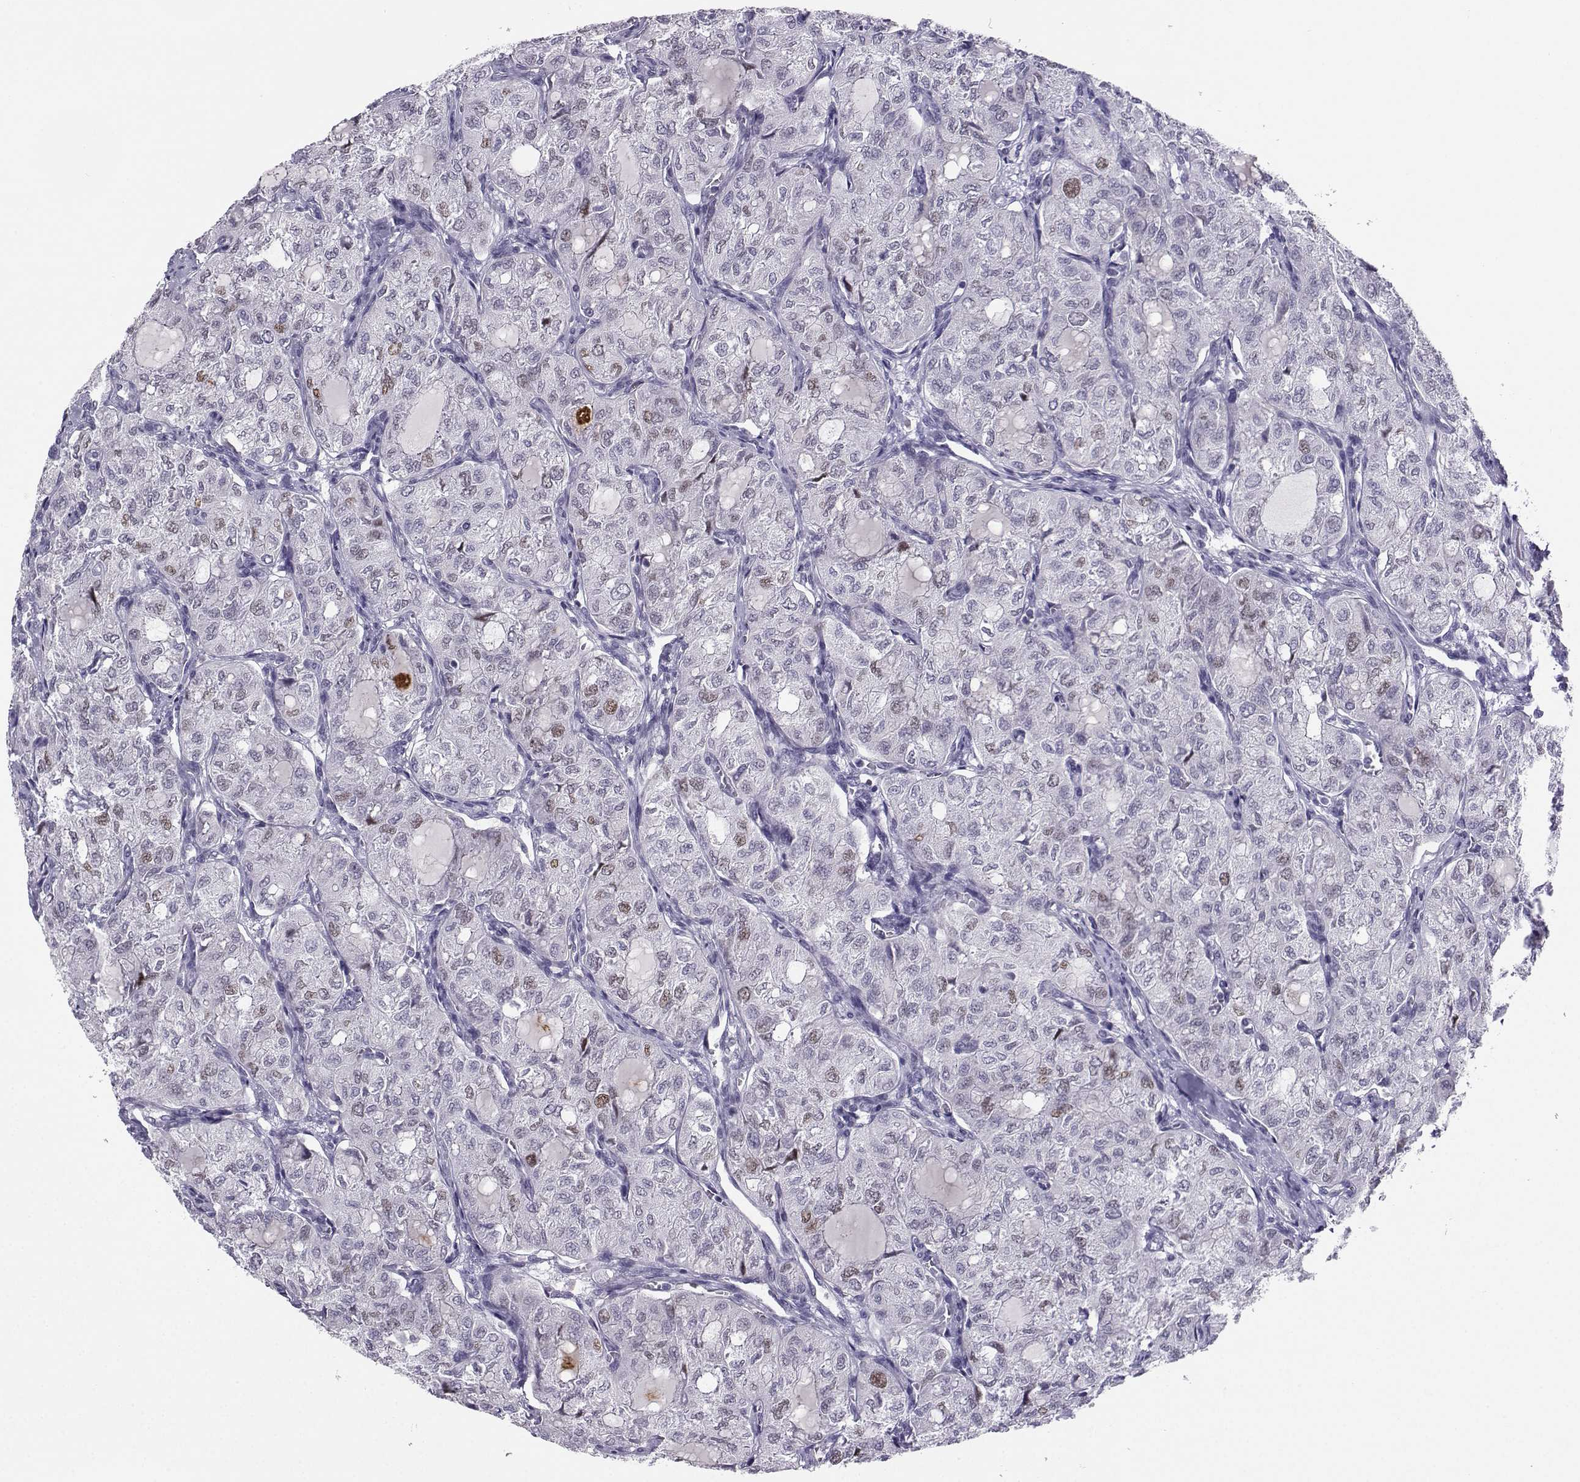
{"staining": {"intensity": "negative", "quantity": "none", "location": "none"}, "tissue": "thyroid cancer", "cell_type": "Tumor cells", "image_type": "cancer", "snomed": [{"axis": "morphology", "description": "Follicular adenoma carcinoma, NOS"}, {"axis": "topography", "description": "Thyroid gland"}], "caption": "Micrograph shows no protein staining in tumor cells of thyroid follicular adenoma carcinoma tissue.", "gene": "LHX1", "patient": {"sex": "male", "age": 75}}